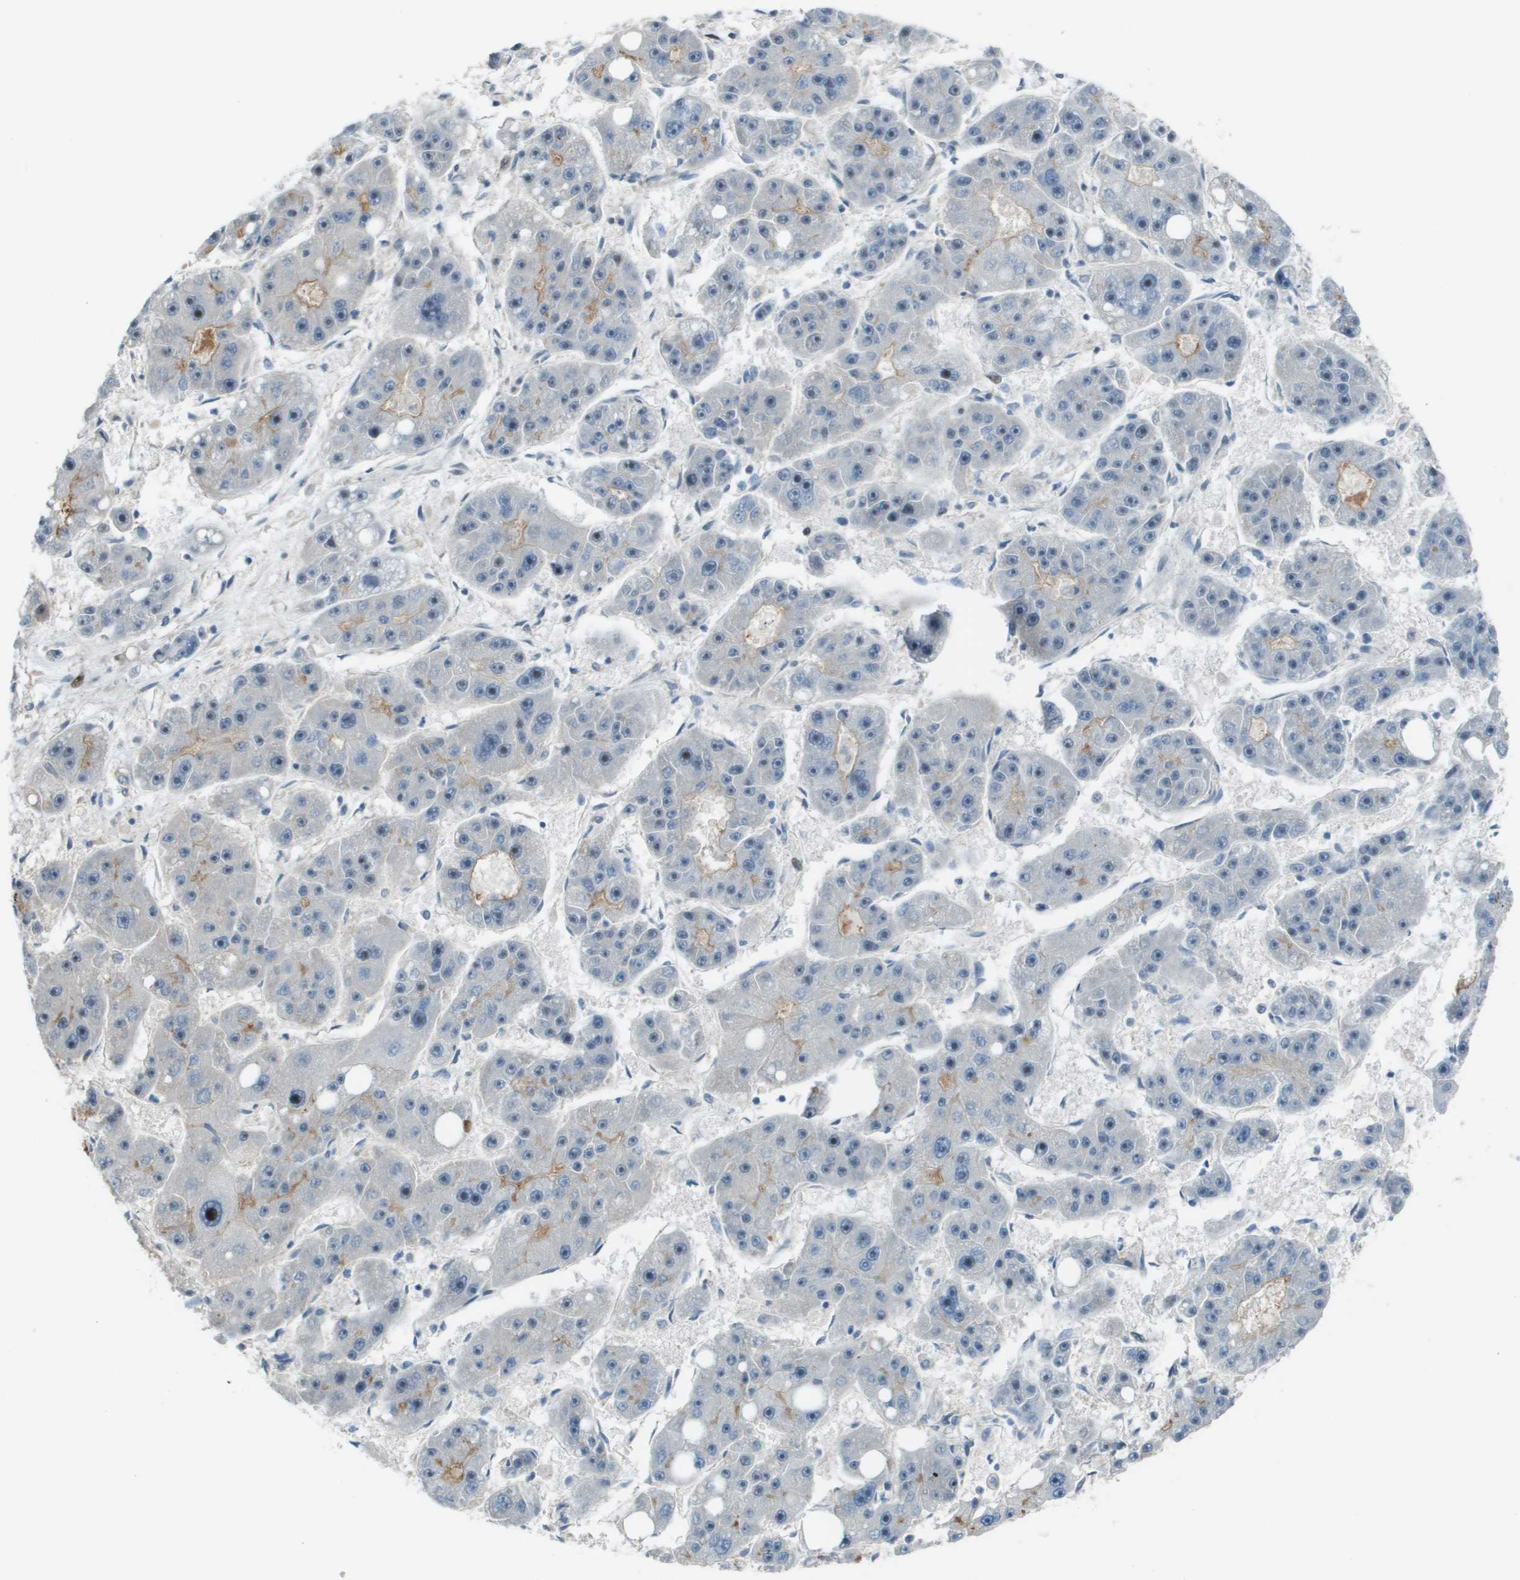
{"staining": {"intensity": "weak", "quantity": "<25%", "location": "cytoplasmic/membranous"}, "tissue": "liver cancer", "cell_type": "Tumor cells", "image_type": "cancer", "snomed": [{"axis": "morphology", "description": "Carcinoma, Hepatocellular, NOS"}, {"axis": "topography", "description": "Liver"}], "caption": "Liver cancer (hepatocellular carcinoma) stained for a protein using IHC exhibits no expression tumor cells.", "gene": "MGAT3", "patient": {"sex": "female", "age": 61}}